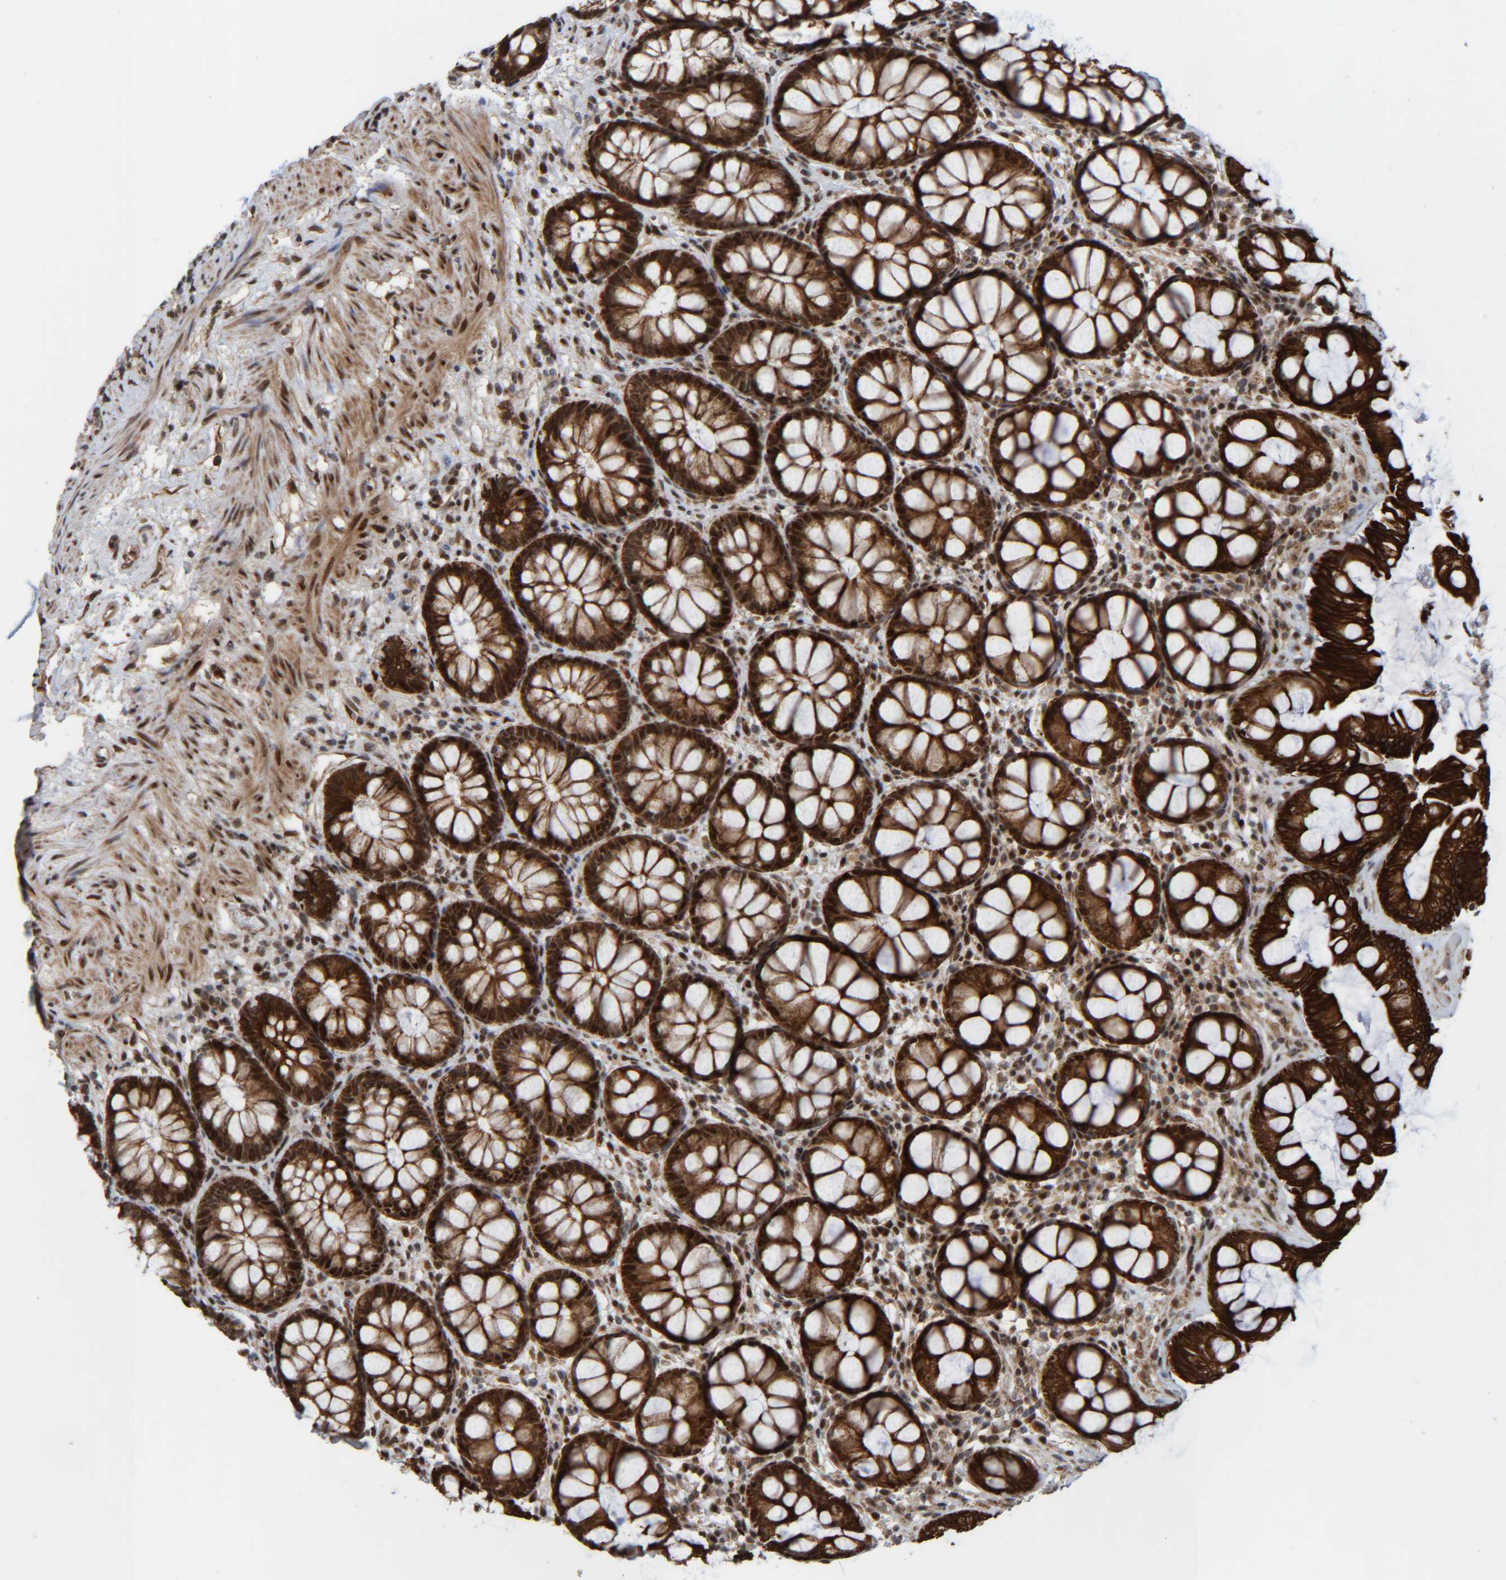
{"staining": {"intensity": "strong", "quantity": ">75%", "location": "cytoplasmic/membranous,nuclear"}, "tissue": "rectum", "cell_type": "Glandular cells", "image_type": "normal", "snomed": [{"axis": "morphology", "description": "Normal tissue, NOS"}, {"axis": "topography", "description": "Rectum"}], "caption": "Immunohistochemistry (IHC) histopathology image of normal human rectum stained for a protein (brown), which exhibits high levels of strong cytoplasmic/membranous,nuclear staining in about >75% of glandular cells.", "gene": "CCDC57", "patient": {"sex": "male", "age": 64}}